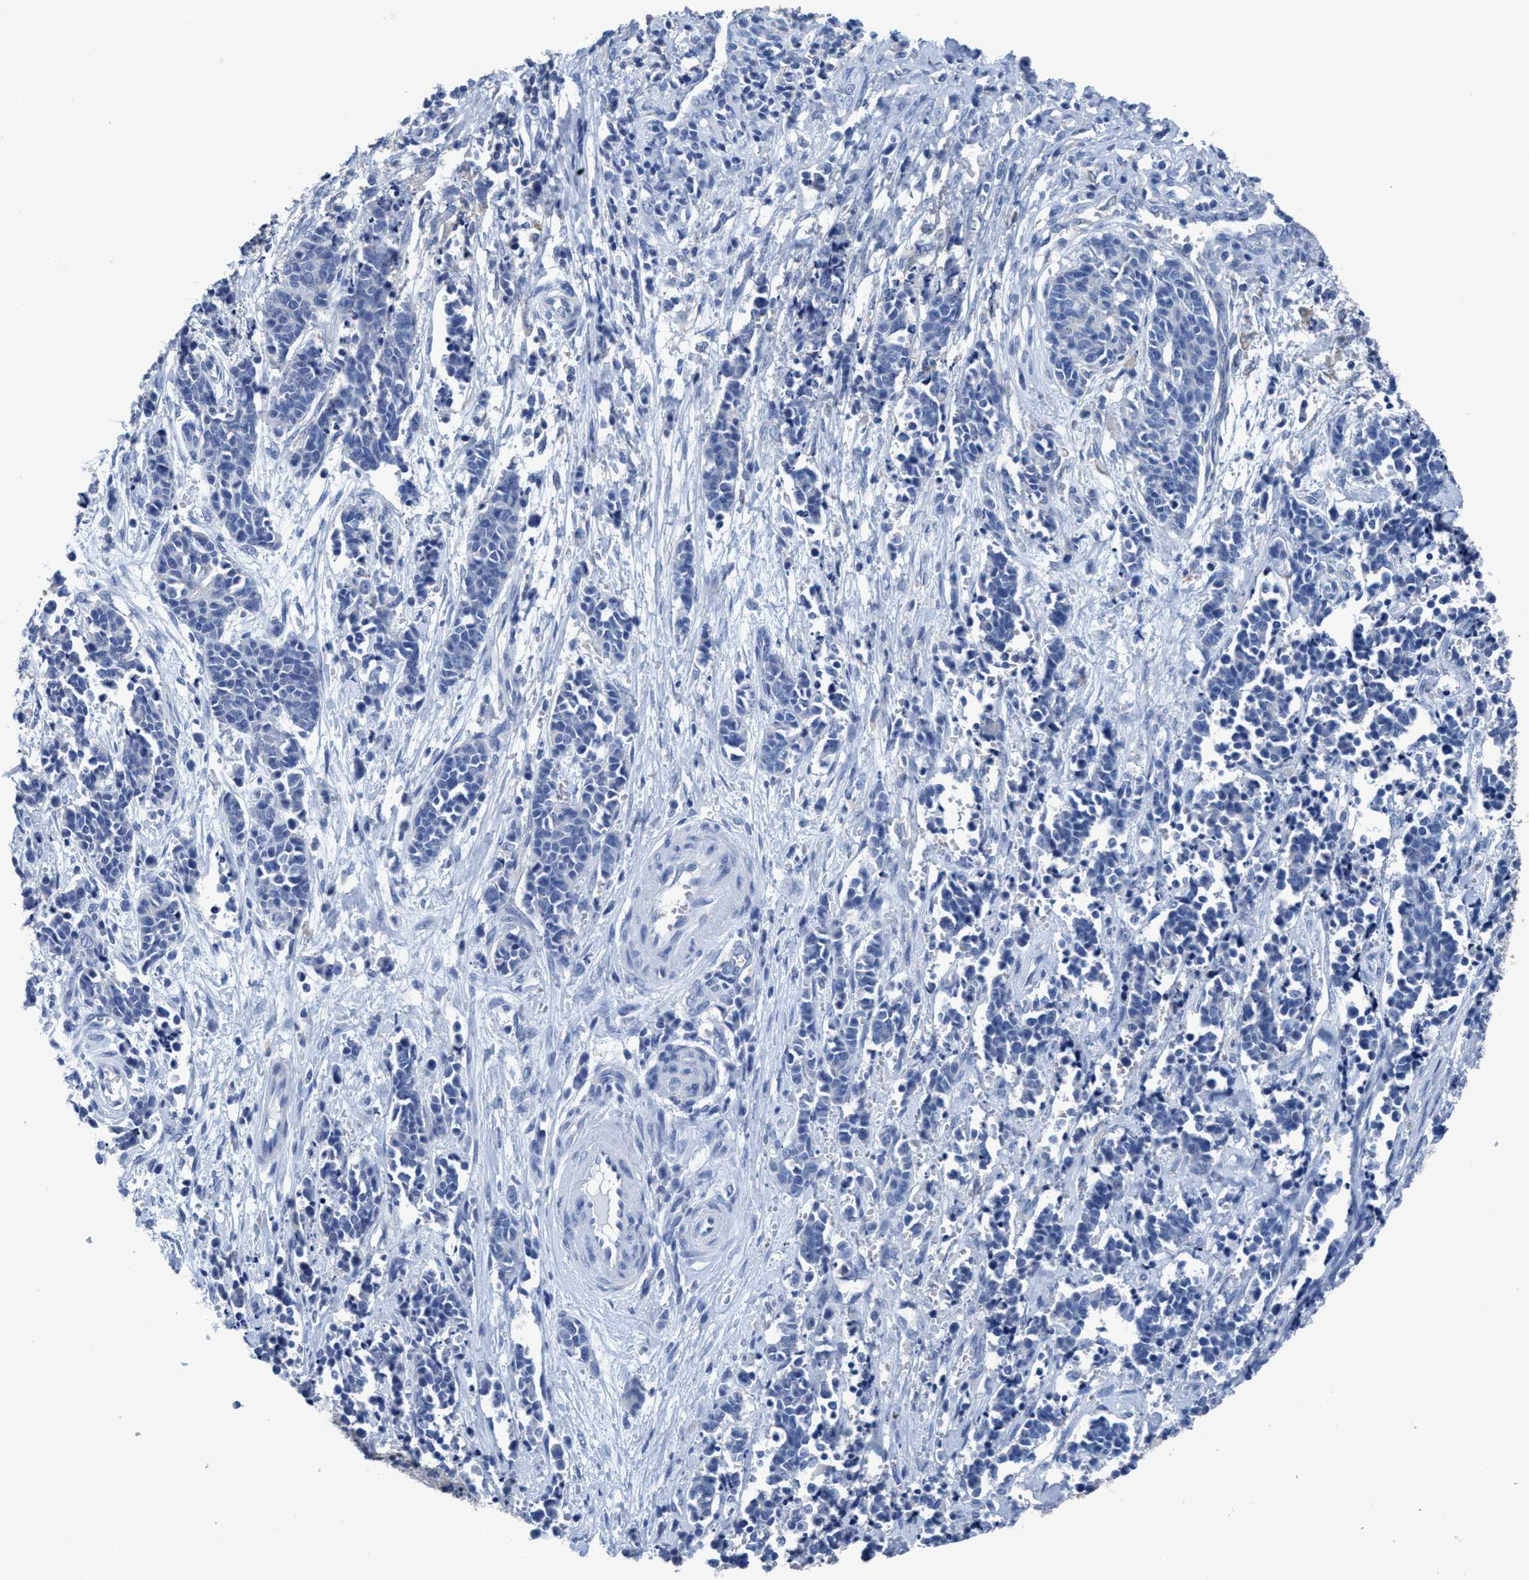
{"staining": {"intensity": "negative", "quantity": "none", "location": "none"}, "tissue": "cervical cancer", "cell_type": "Tumor cells", "image_type": "cancer", "snomed": [{"axis": "morphology", "description": "Squamous cell carcinoma, NOS"}, {"axis": "topography", "description": "Cervix"}], "caption": "Tumor cells show no significant expression in cervical squamous cell carcinoma.", "gene": "DNAI1", "patient": {"sex": "female", "age": 35}}